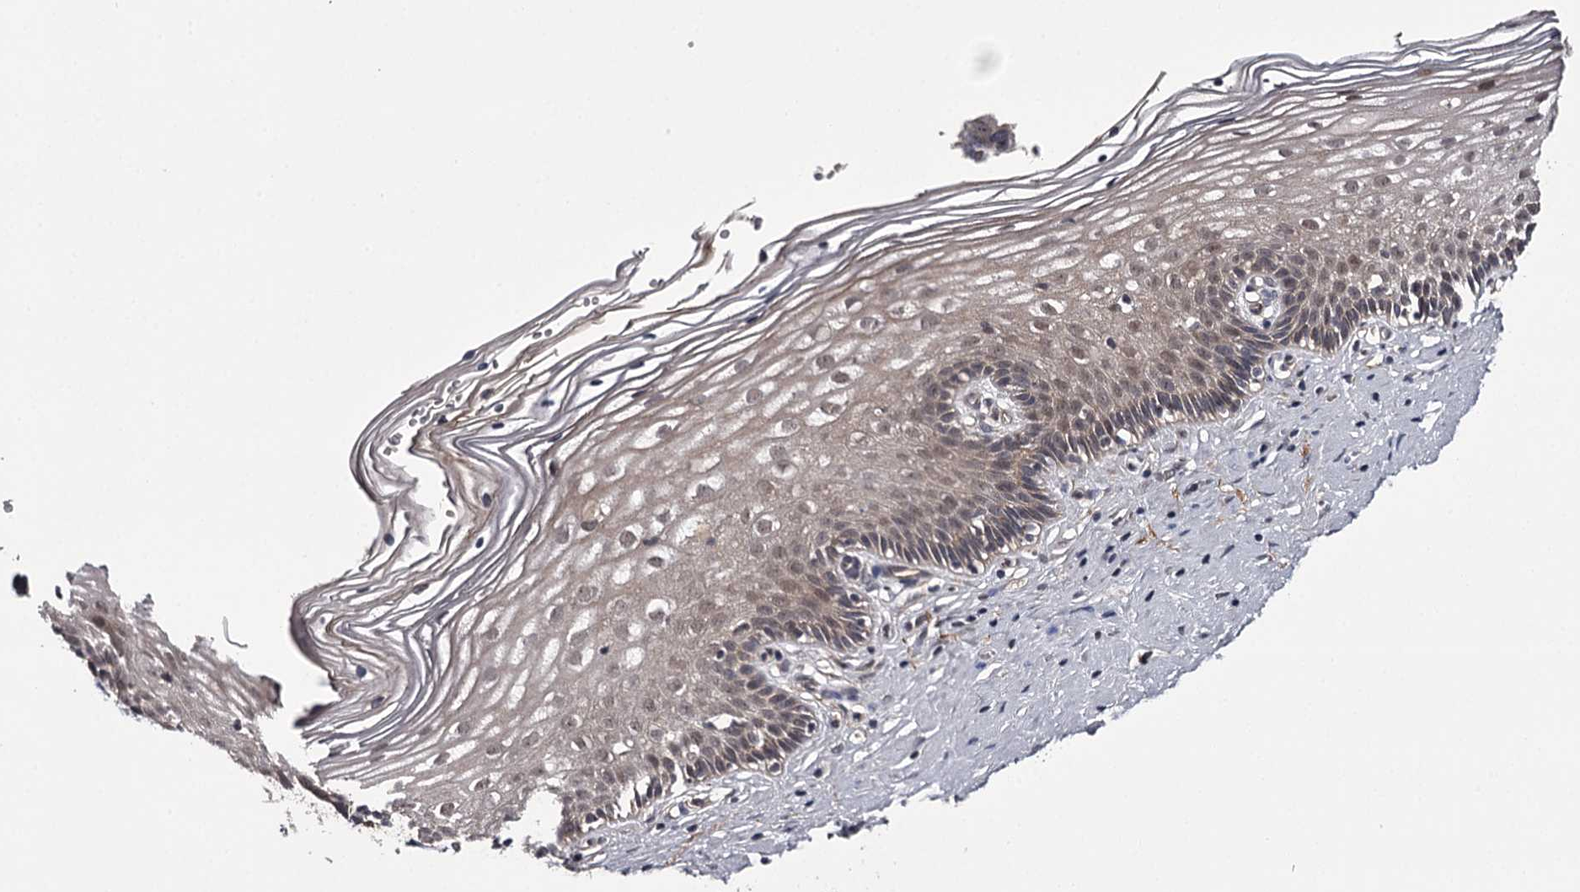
{"staining": {"intensity": "negative", "quantity": "none", "location": "none"}, "tissue": "cervix", "cell_type": "Glandular cells", "image_type": "normal", "snomed": [{"axis": "morphology", "description": "Normal tissue, NOS"}, {"axis": "topography", "description": "Cervix"}], "caption": "Glandular cells show no significant positivity in unremarkable cervix. (Immunohistochemistry (ihc), brightfield microscopy, high magnification).", "gene": "CWF19L2", "patient": {"sex": "female", "age": 33}}